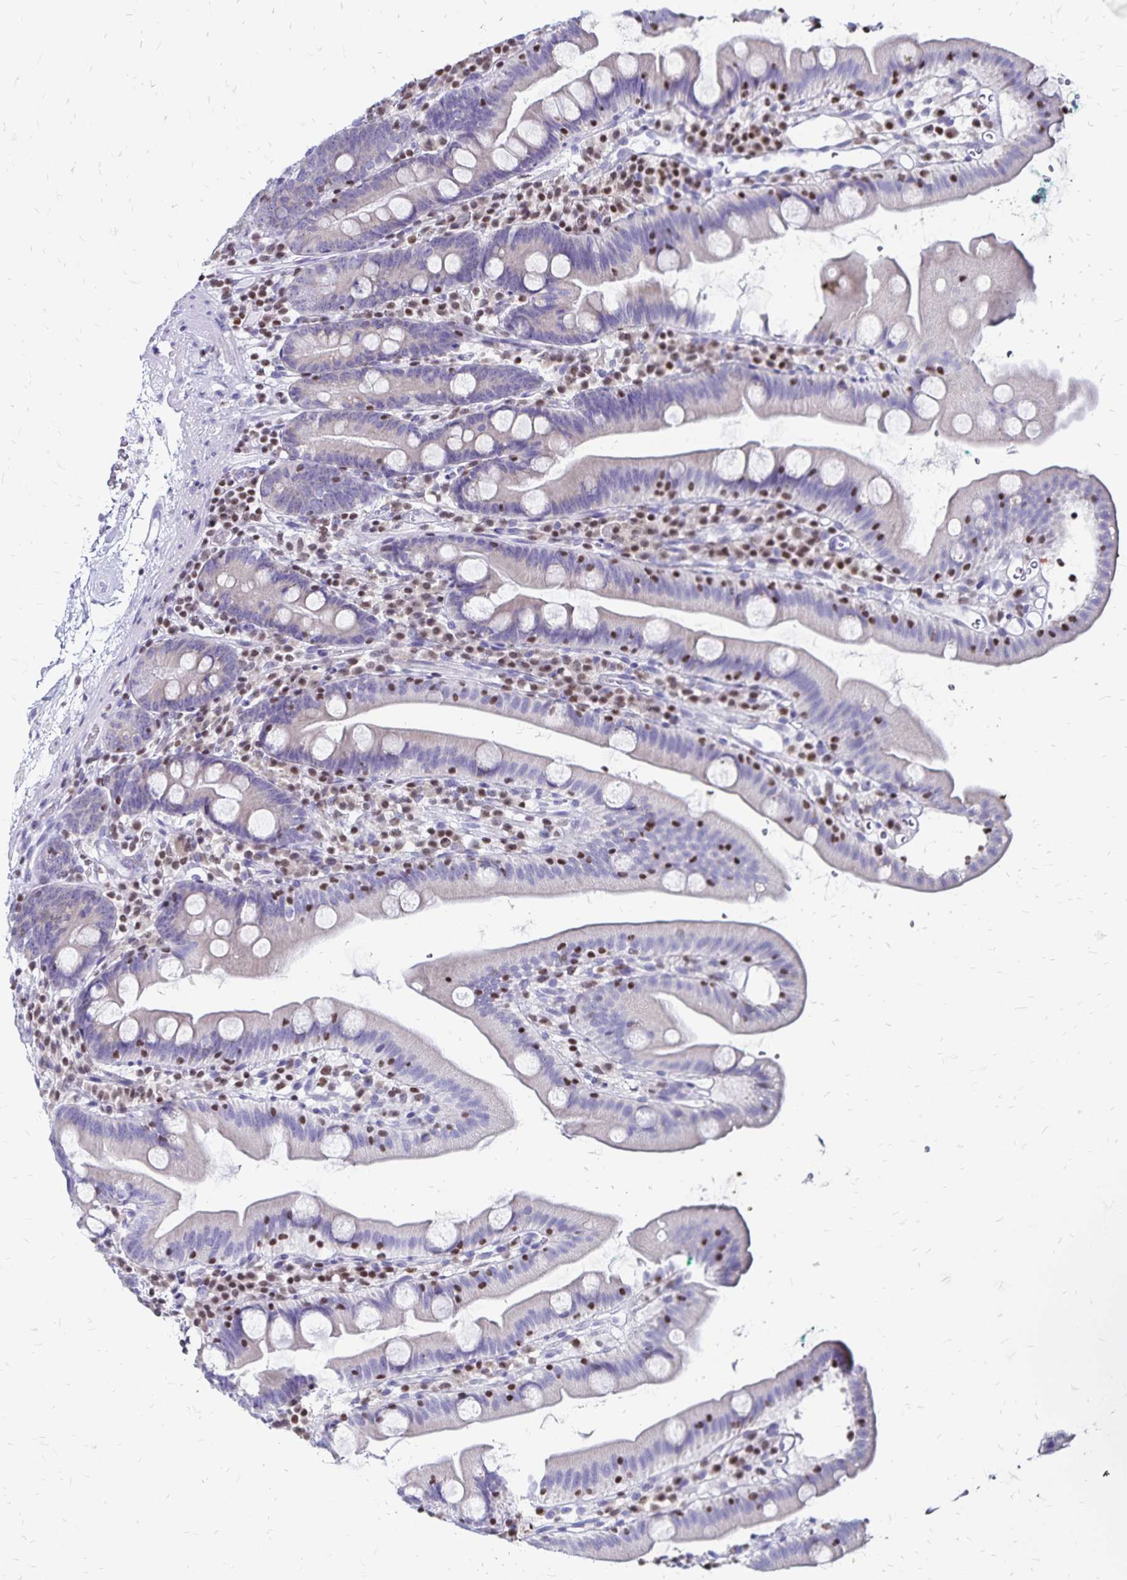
{"staining": {"intensity": "negative", "quantity": "none", "location": "none"}, "tissue": "duodenum", "cell_type": "Glandular cells", "image_type": "normal", "snomed": [{"axis": "morphology", "description": "Normal tissue, NOS"}, {"axis": "topography", "description": "Duodenum"}], "caption": "Immunohistochemistry (IHC) micrograph of unremarkable duodenum: human duodenum stained with DAB (3,3'-diaminobenzidine) shows no significant protein positivity in glandular cells.", "gene": "IKZF1", "patient": {"sex": "female", "age": 67}}